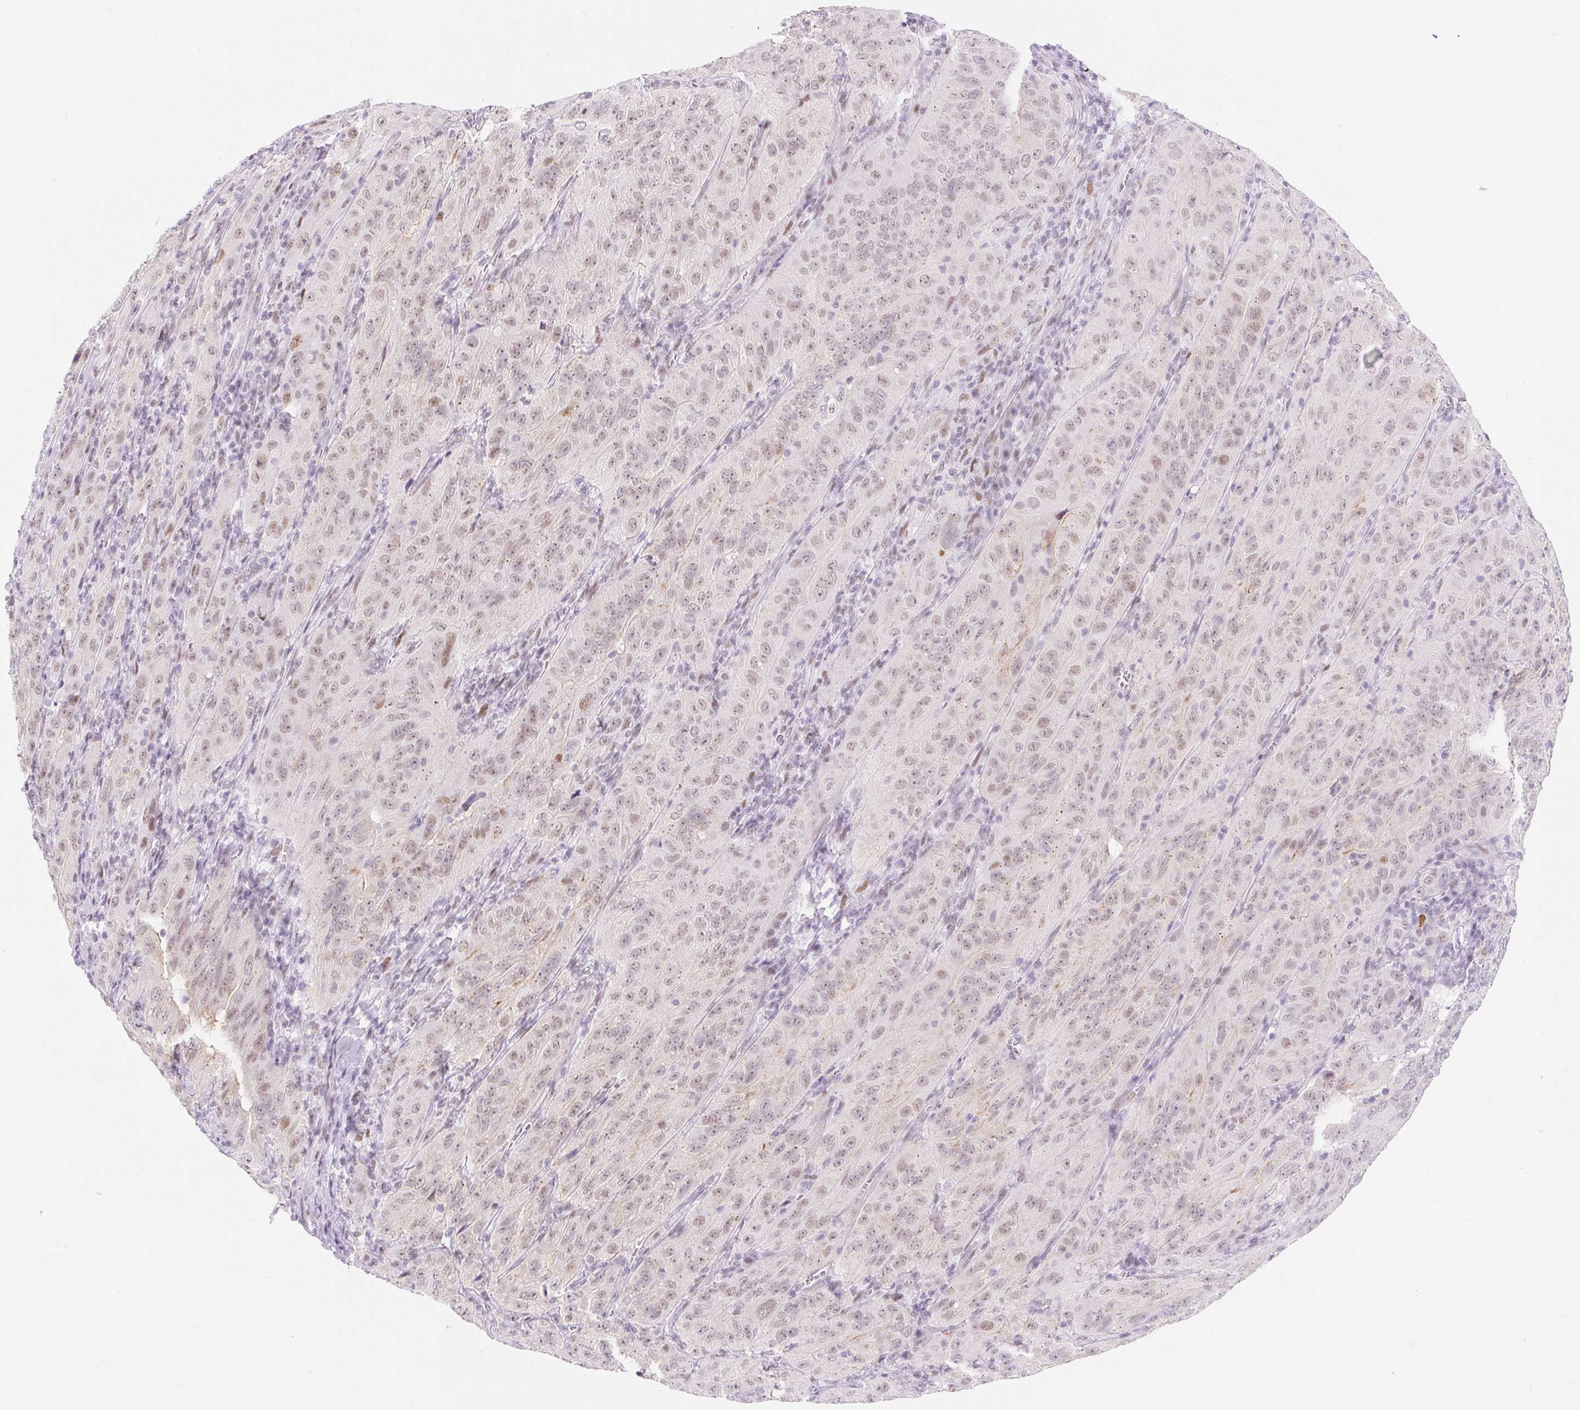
{"staining": {"intensity": "weak", "quantity": "25%-75%", "location": "nuclear"}, "tissue": "pancreatic cancer", "cell_type": "Tumor cells", "image_type": "cancer", "snomed": [{"axis": "morphology", "description": "Adenocarcinoma, NOS"}, {"axis": "topography", "description": "Pancreas"}], "caption": "IHC staining of pancreatic cancer, which shows low levels of weak nuclear staining in approximately 25%-75% of tumor cells indicating weak nuclear protein expression. The staining was performed using DAB (brown) for protein detection and nuclei were counterstained in hematoxylin (blue).", "gene": "H2BW1", "patient": {"sex": "male", "age": 63}}